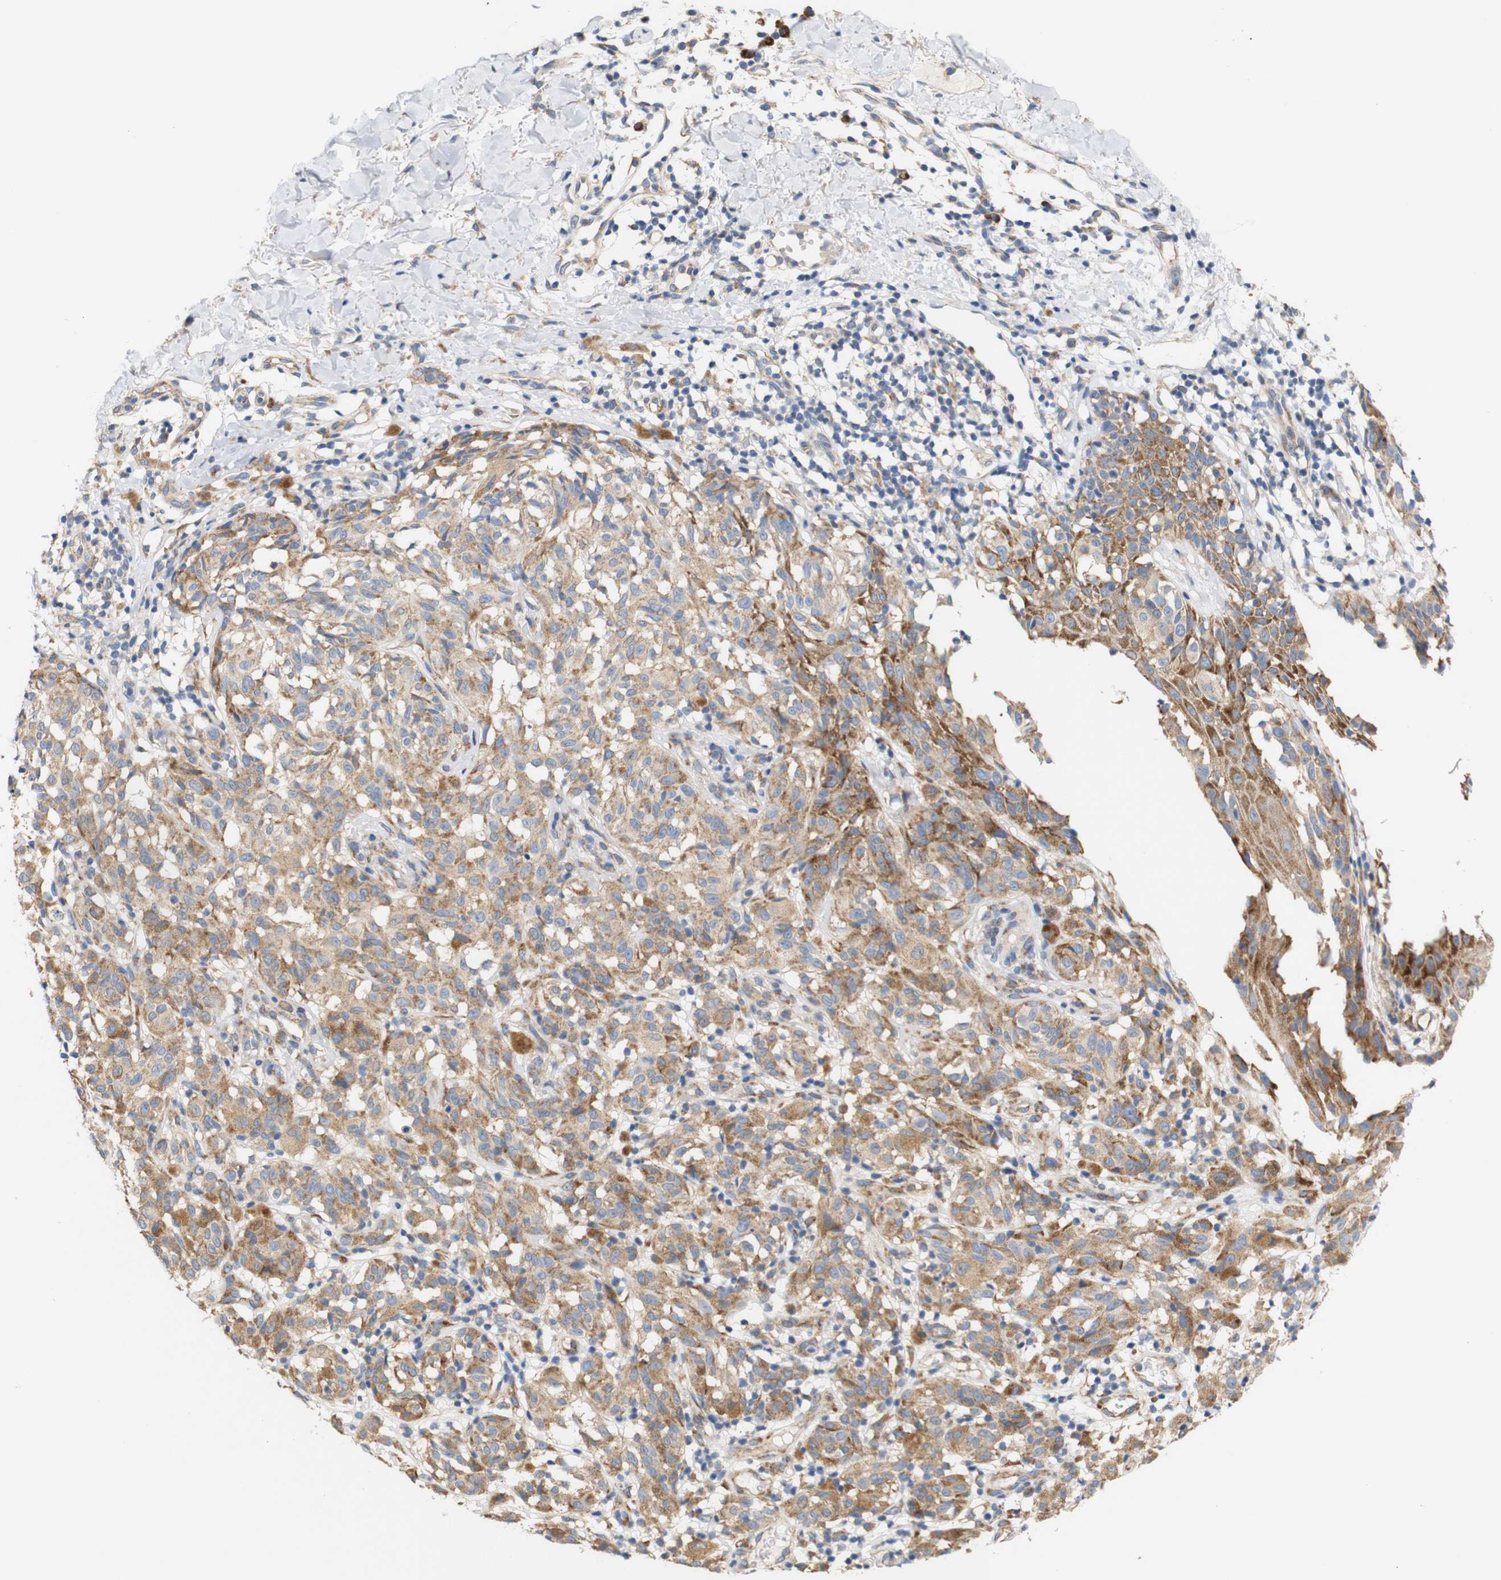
{"staining": {"intensity": "moderate", "quantity": ">75%", "location": "cytoplasmic/membranous"}, "tissue": "melanoma", "cell_type": "Tumor cells", "image_type": "cancer", "snomed": [{"axis": "morphology", "description": "Malignant melanoma, NOS"}, {"axis": "topography", "description": "Skin"}], "caption": "Approximately >75% of tumor cells in human melanoma reveal moderate cytoplasmic/membranous protein expression as visualized by brown immunohistochemical staining.", "gene": "TRIM5", "patient": {"sex": "female", "age": 46}}